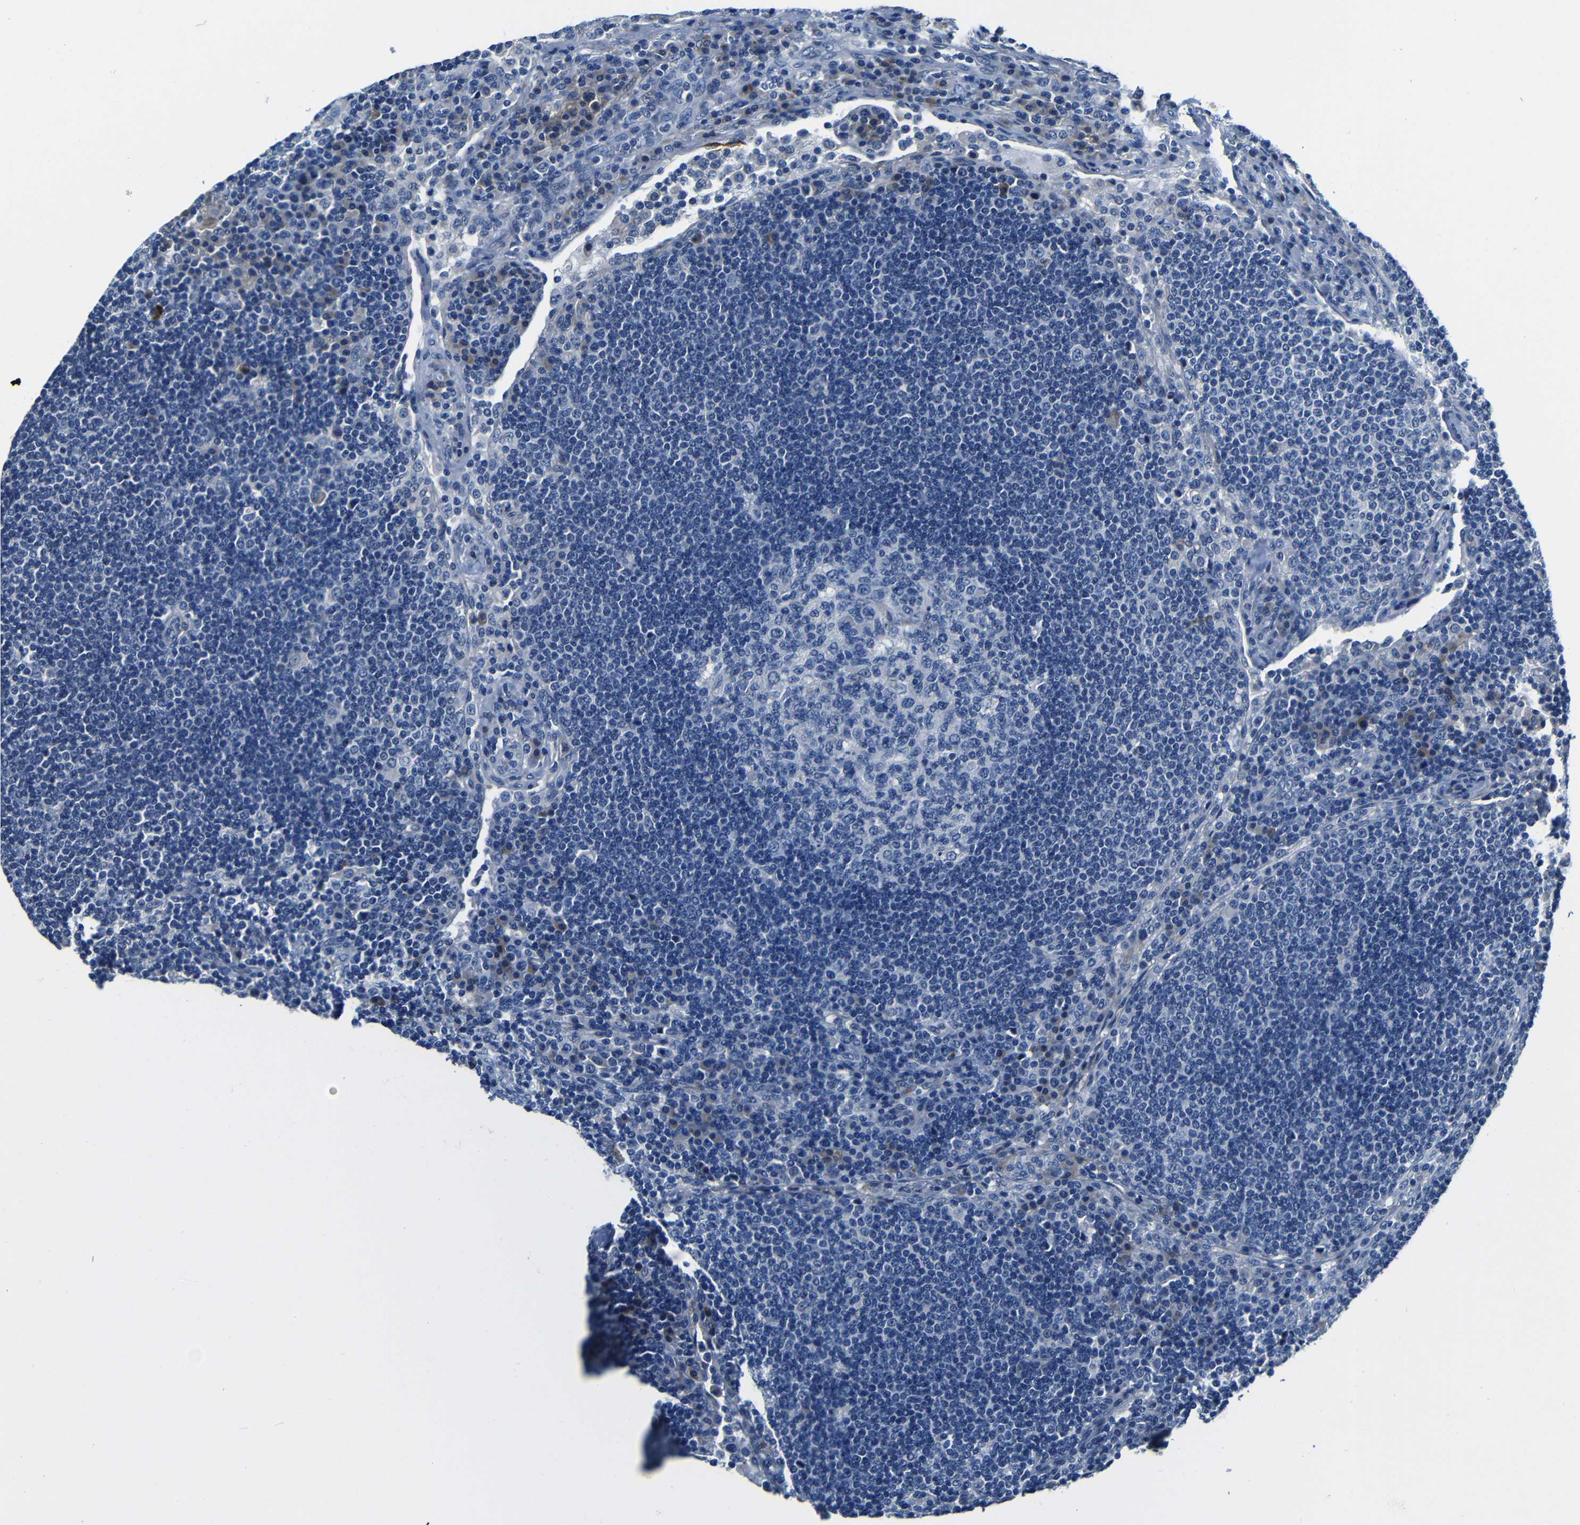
{"staining": {"intensity": "negative", "quantity": "none", "location": "none"}, "tissue": "lymph node", "cell_type": "Germinal center cells", "image_type": "normal", "snomed": [{"axis": "morphology", "description": "Normal tissue, NOS"}, {"axis": "topography", "description": "Lymph node"}], "caption": "Germinal center cells are negative for brown protein staining in normal lymph node. (Stains: DAB IHC with hematoxylin counter stain, Microscopy: brightfield microscopy at high magnification).", "gene": "TNFAIP1", "patient": {"sex": "female", "age": 53}}